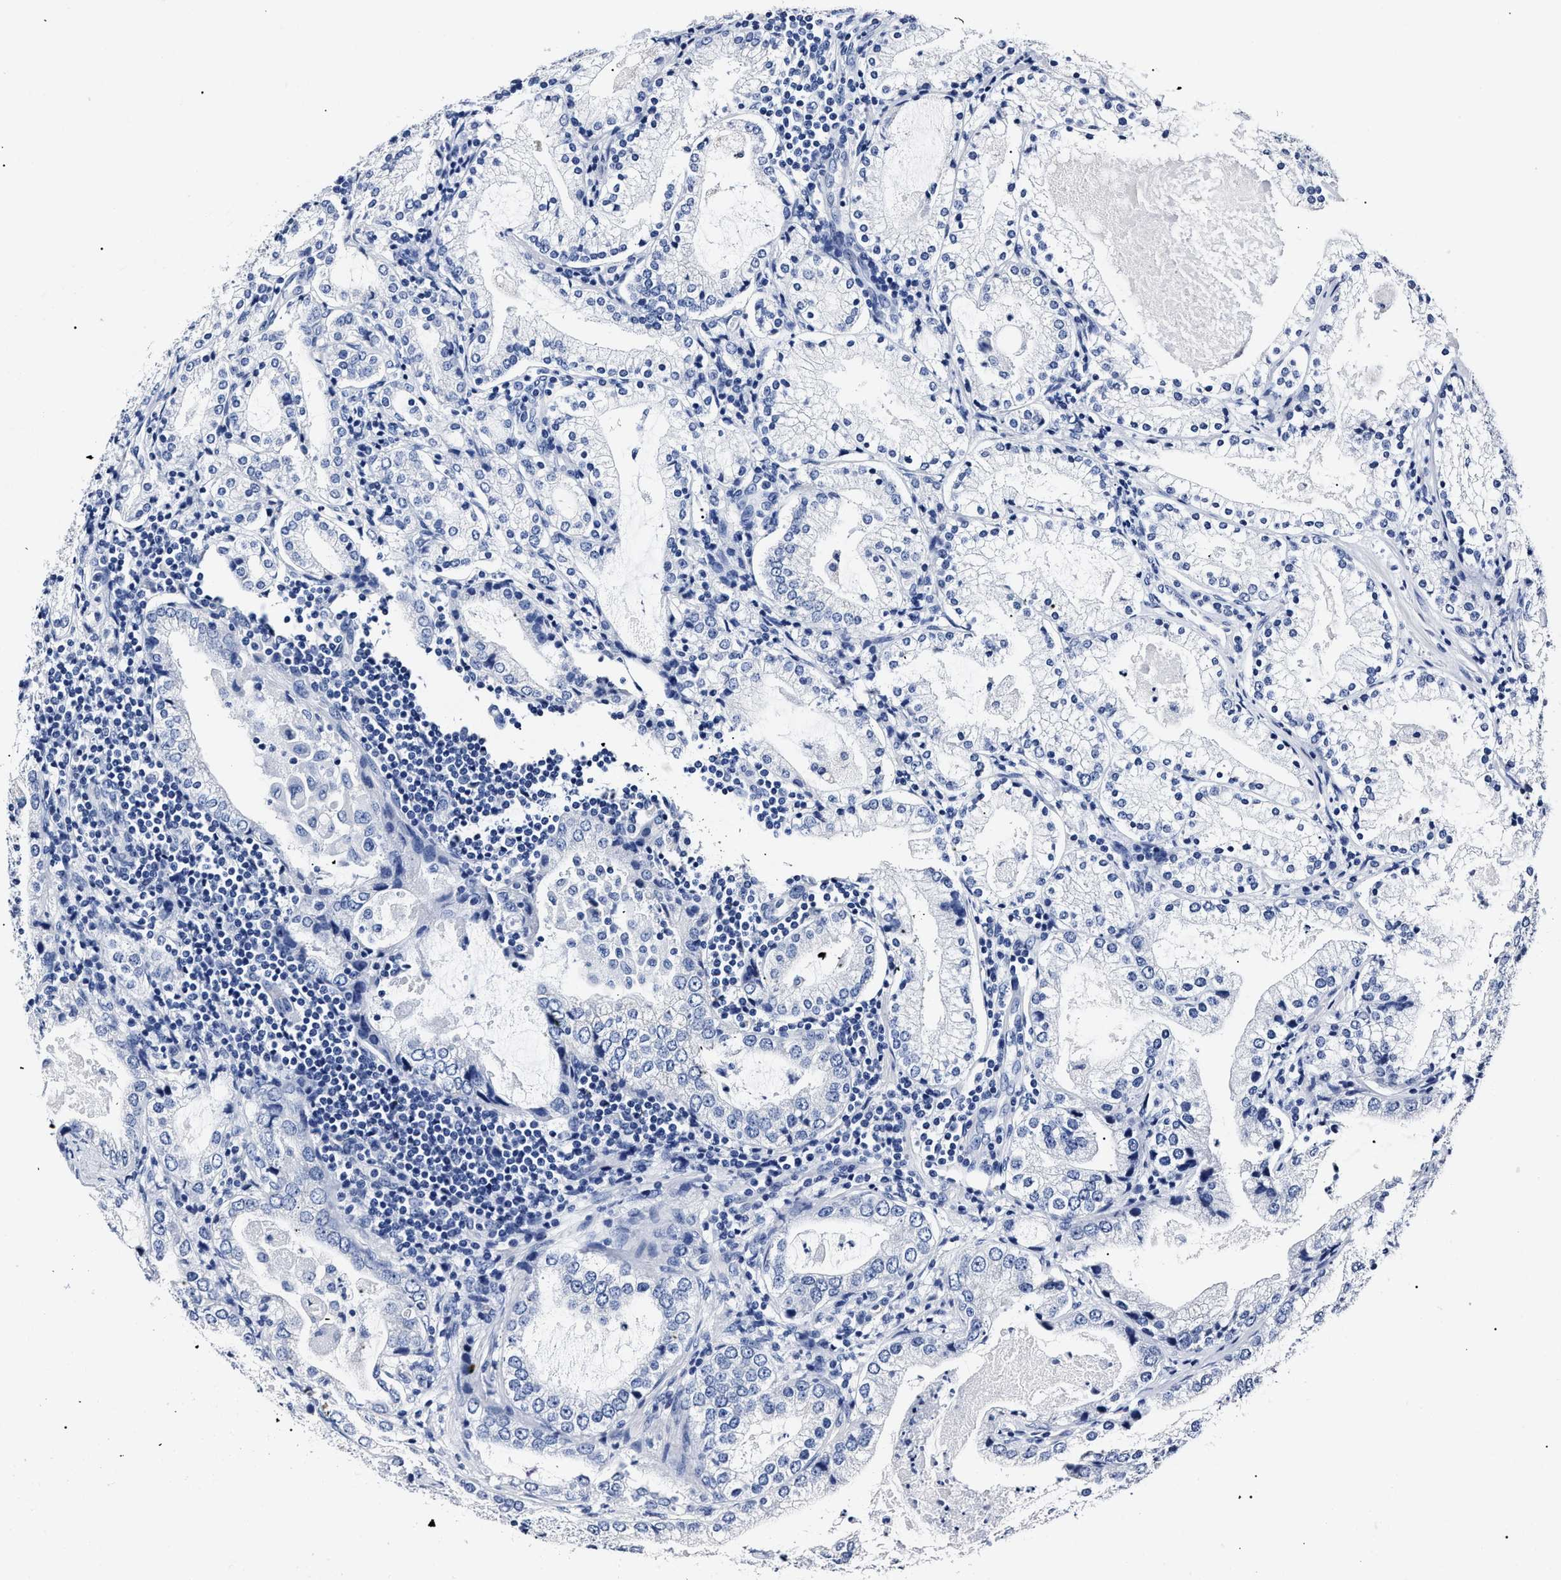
{"staining": {"intensity": "negative", "quantity": "none", "location": "none"}, "tissue": "prostate cancer", "cell_type": "Tumor cells", "image_type": "cancer", "snomed": [{"axis": "morphology", "description": "Adenocarcinoma, High grade"}, {"axis": "topography", "description": "Prostate"}], "caption": "This is an immunohistochemistry micrograph of human prostate high-grade adenocarcinoma. There is no positivity in tumor cells.", "gene": "ALPG", "patient": {"sex": "male", "age": 63}}